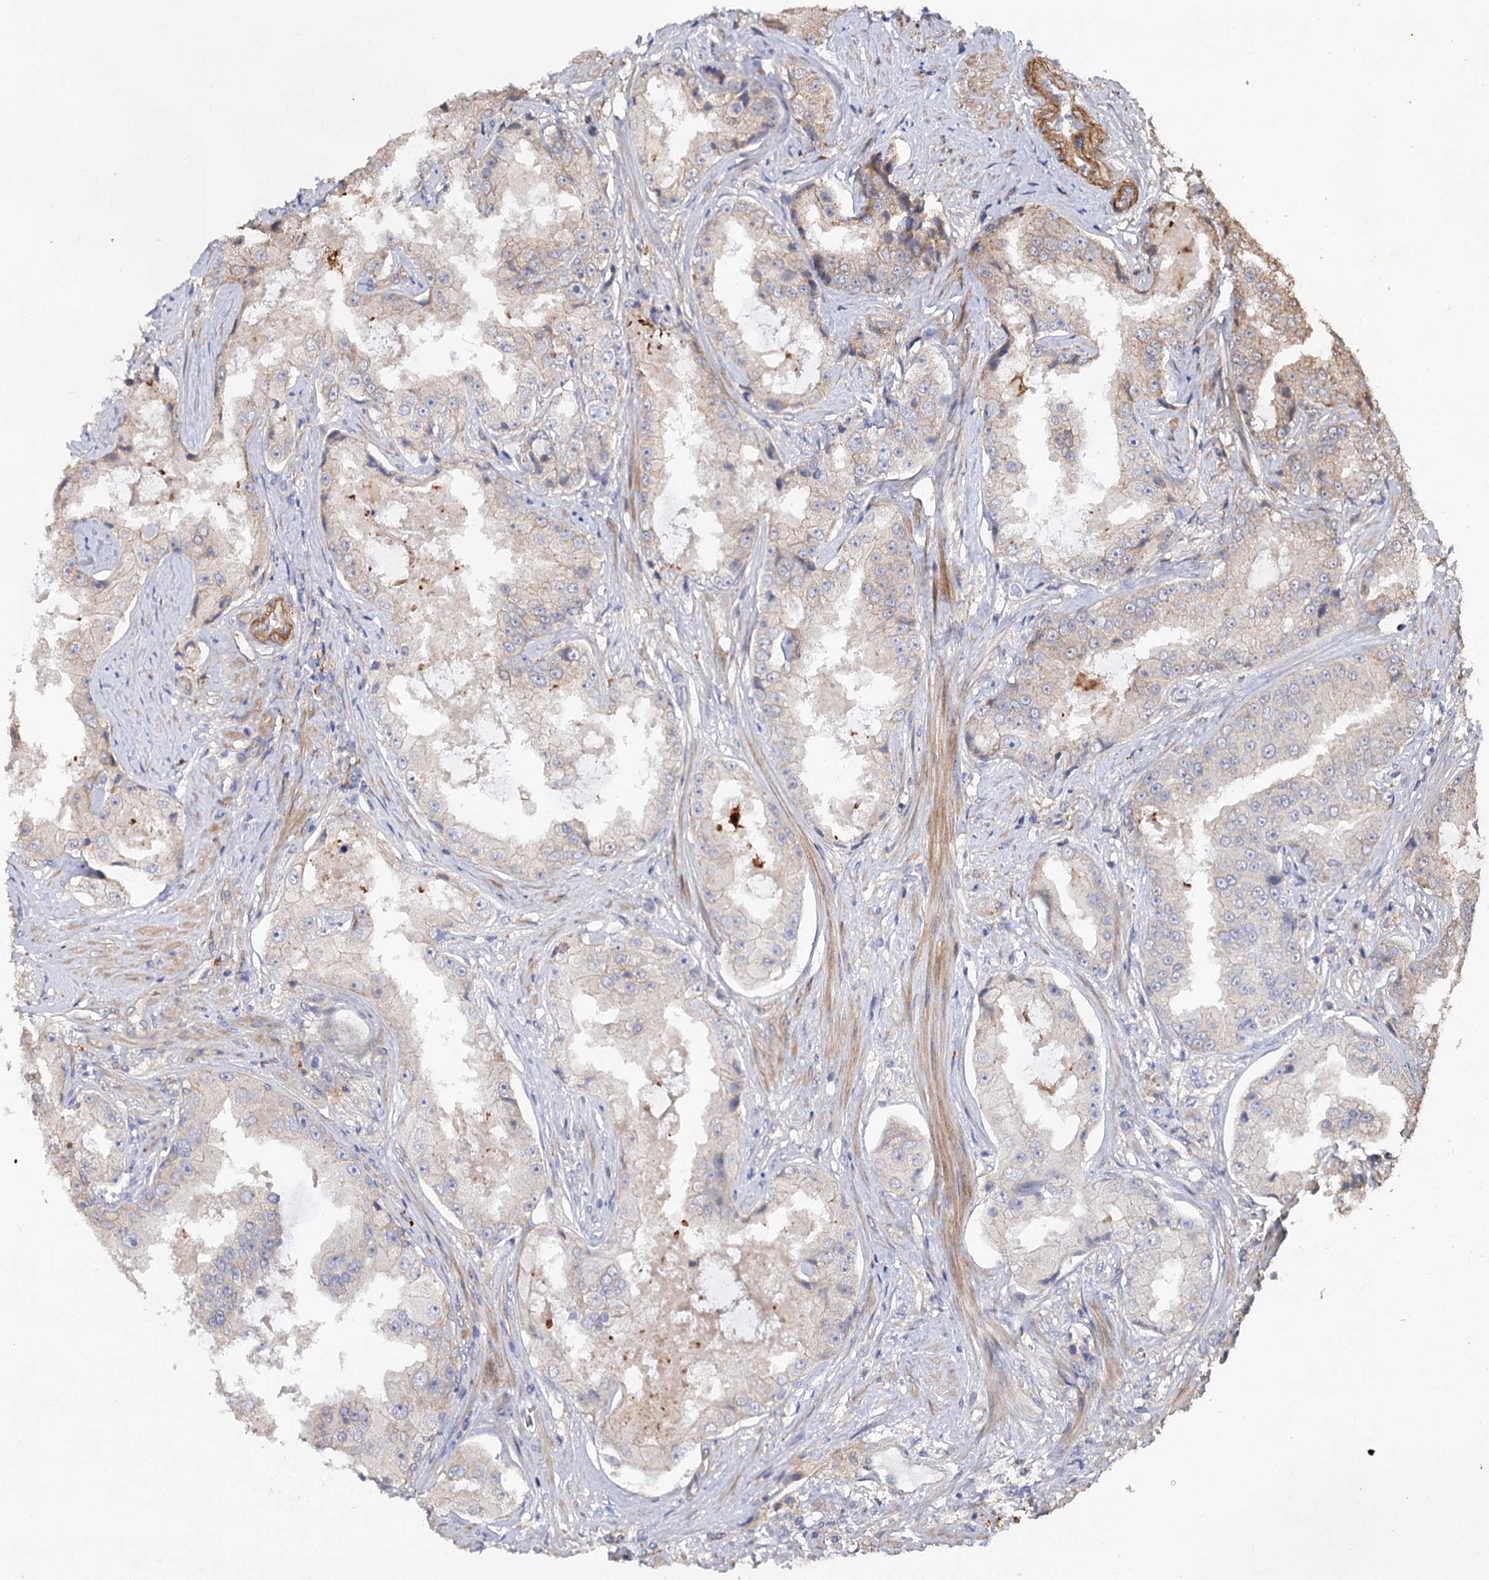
{"staining": {"intensity": "negative", "quantity": "none", "location": "none"}, "tissue": "prostate cancer", "cell_type": "Tumor cells", "image_type": "cancer", "snomed": [{"axis": "morphology", "description": "Adenocarcinoma, High grade"}, {"axis": "topography", "description": "Prostate"}], "caption": "DAB immunohistochemical staining of prostate cancer shows no significant expression in tumor cells. Nuclei are stained in blue.", "gene": "CSAD", "patient": {"sex": "male", "age": 73}}